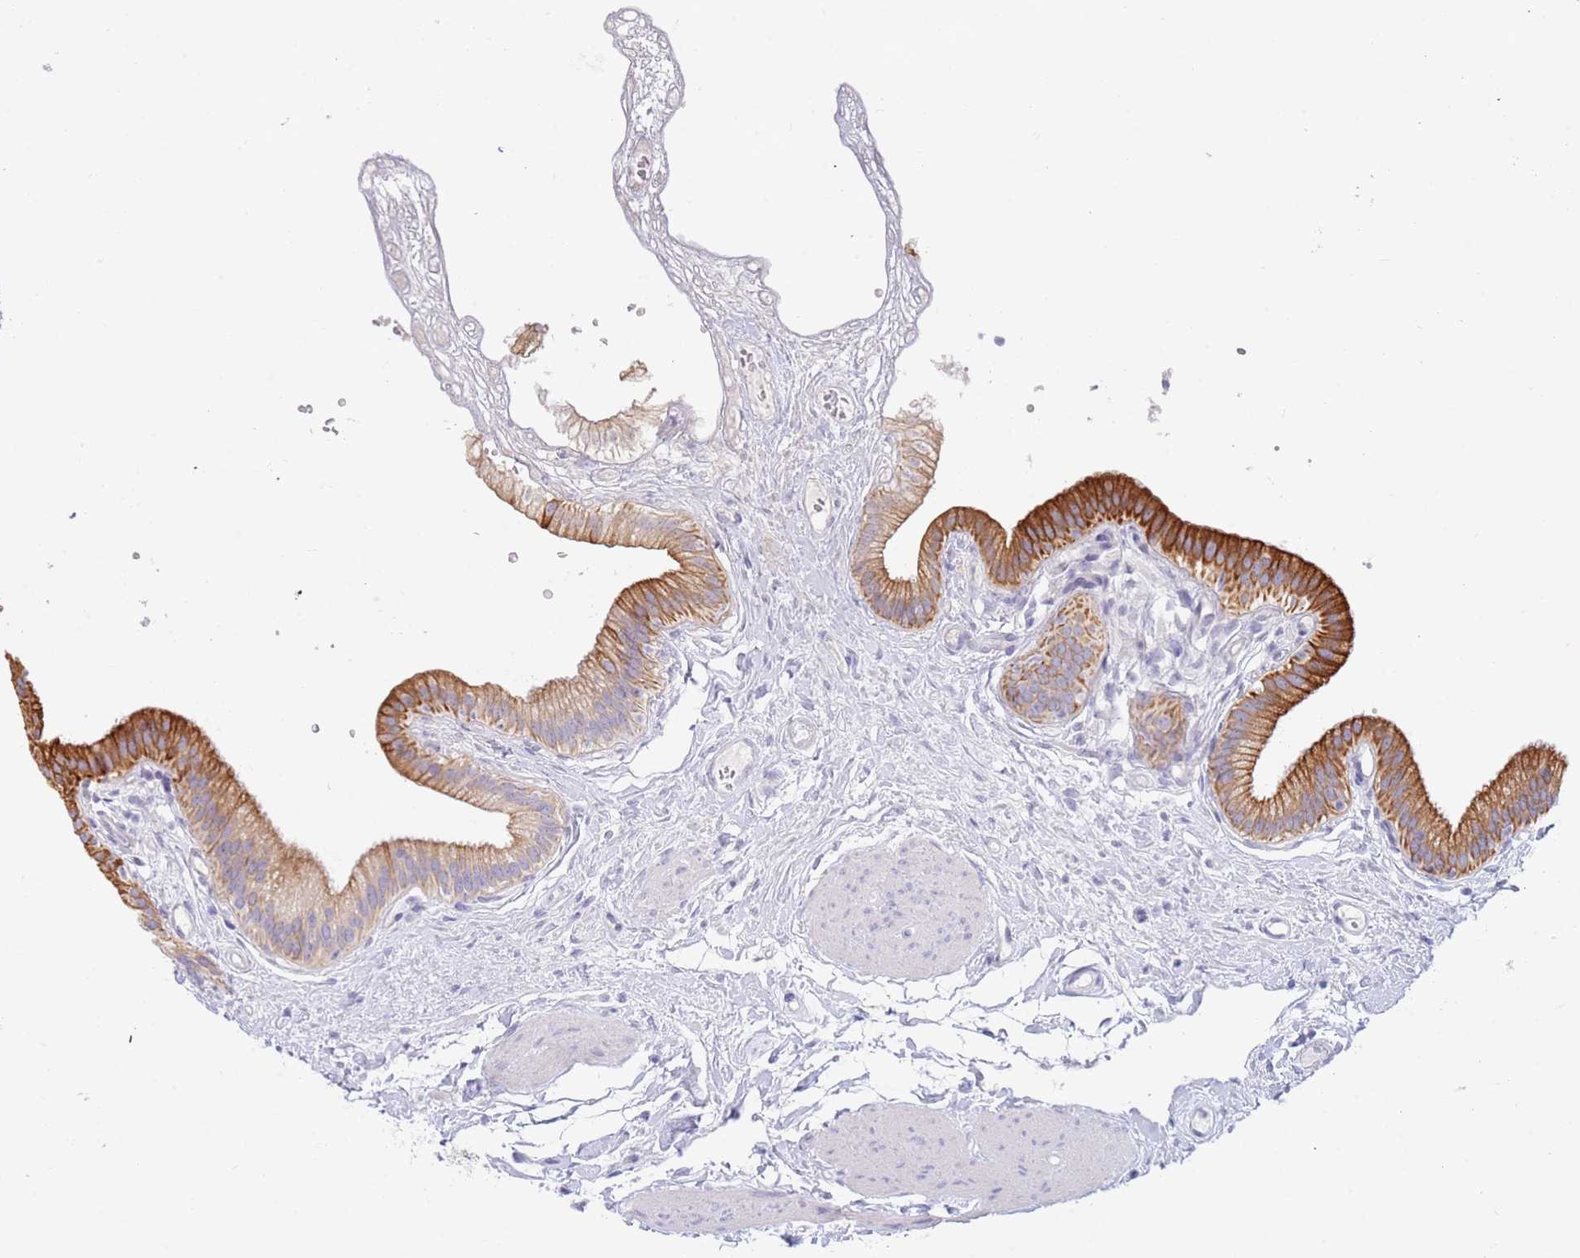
{"staining": {"intensity": "strong", "quantity": "25%-75%", "location": "cytoplasmic/membranous"}, "tissue": "gallbladder", "cell_type": "Glandular cells", "image_type": "normal", "snomed": [{"axis": "morphology", "description": "Normal tissue, NOS"}, {"axis": "topography", "description": "Gallbladder"}], "caption": "A histopathology image showing strong cytoplasmic/membranous expression in approximately 25%-75% of glandular cells in benign gallbladder, as visualized by brown immunohistochemical staining.", "gene": "CCDC149", "patient": {"sex": "female", "age": 54}}